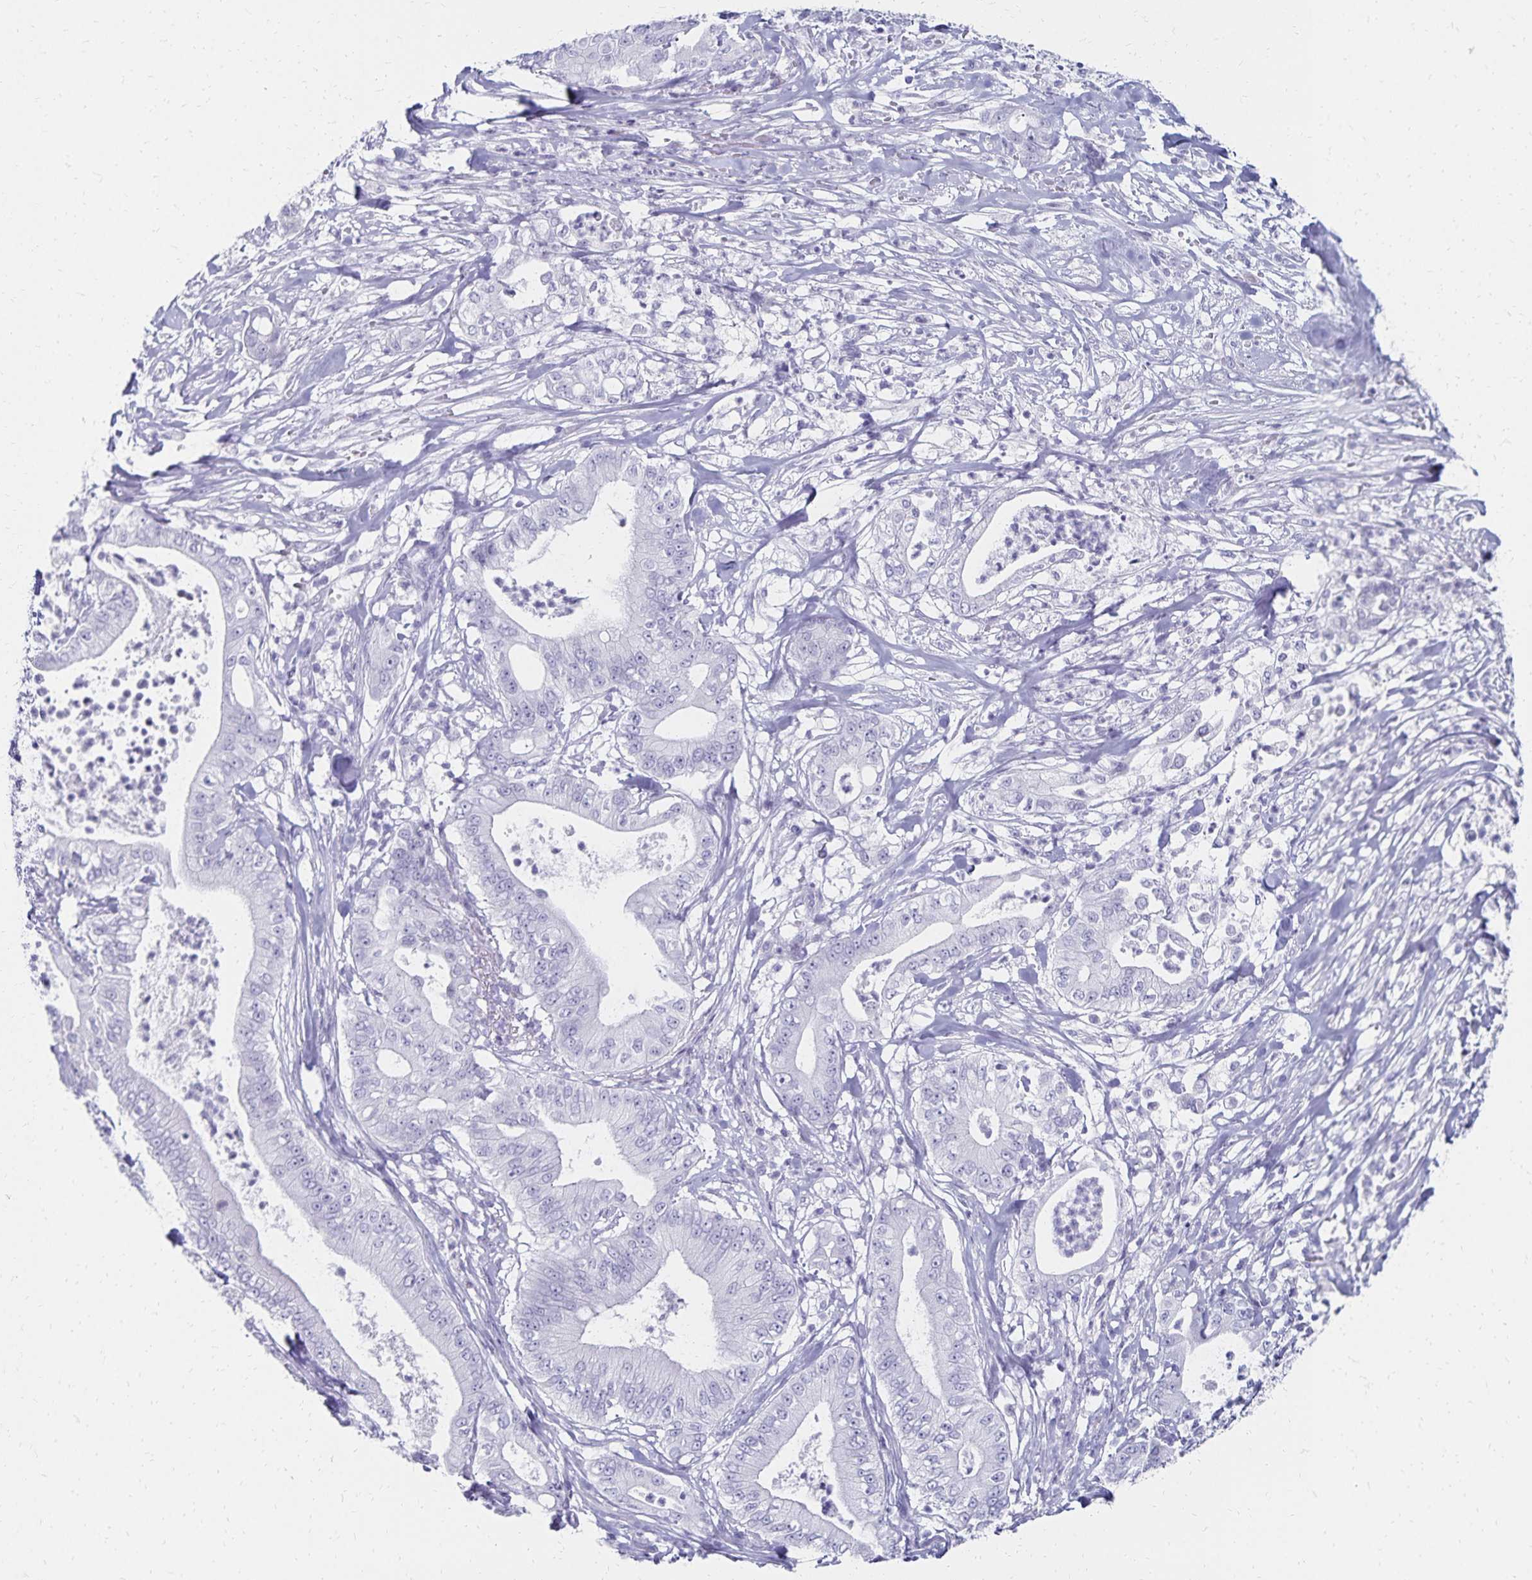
{"staining": {"intensity": "negative", "quantity": "none", "location": "none"}, "tissue": "pancreatic cancer", "cell_type": "Tumor cells", "image_type": "cancer", "snomed": [{"axis": "morphology", "description": "Adenocarcinoma, NOS"}, {"axis": "topography", "description": "Pancreas"}], "caption": "Micrograph shows no significant protein staining in tumor cells of pancreatic cancer. (Brightfield microscopy of DAB (3,3'-diaminobenzidine) immunohistochemistry (IHC) at high magnification).", "gene": "GIP", "patient": {"sex": "male", "age": 71}}